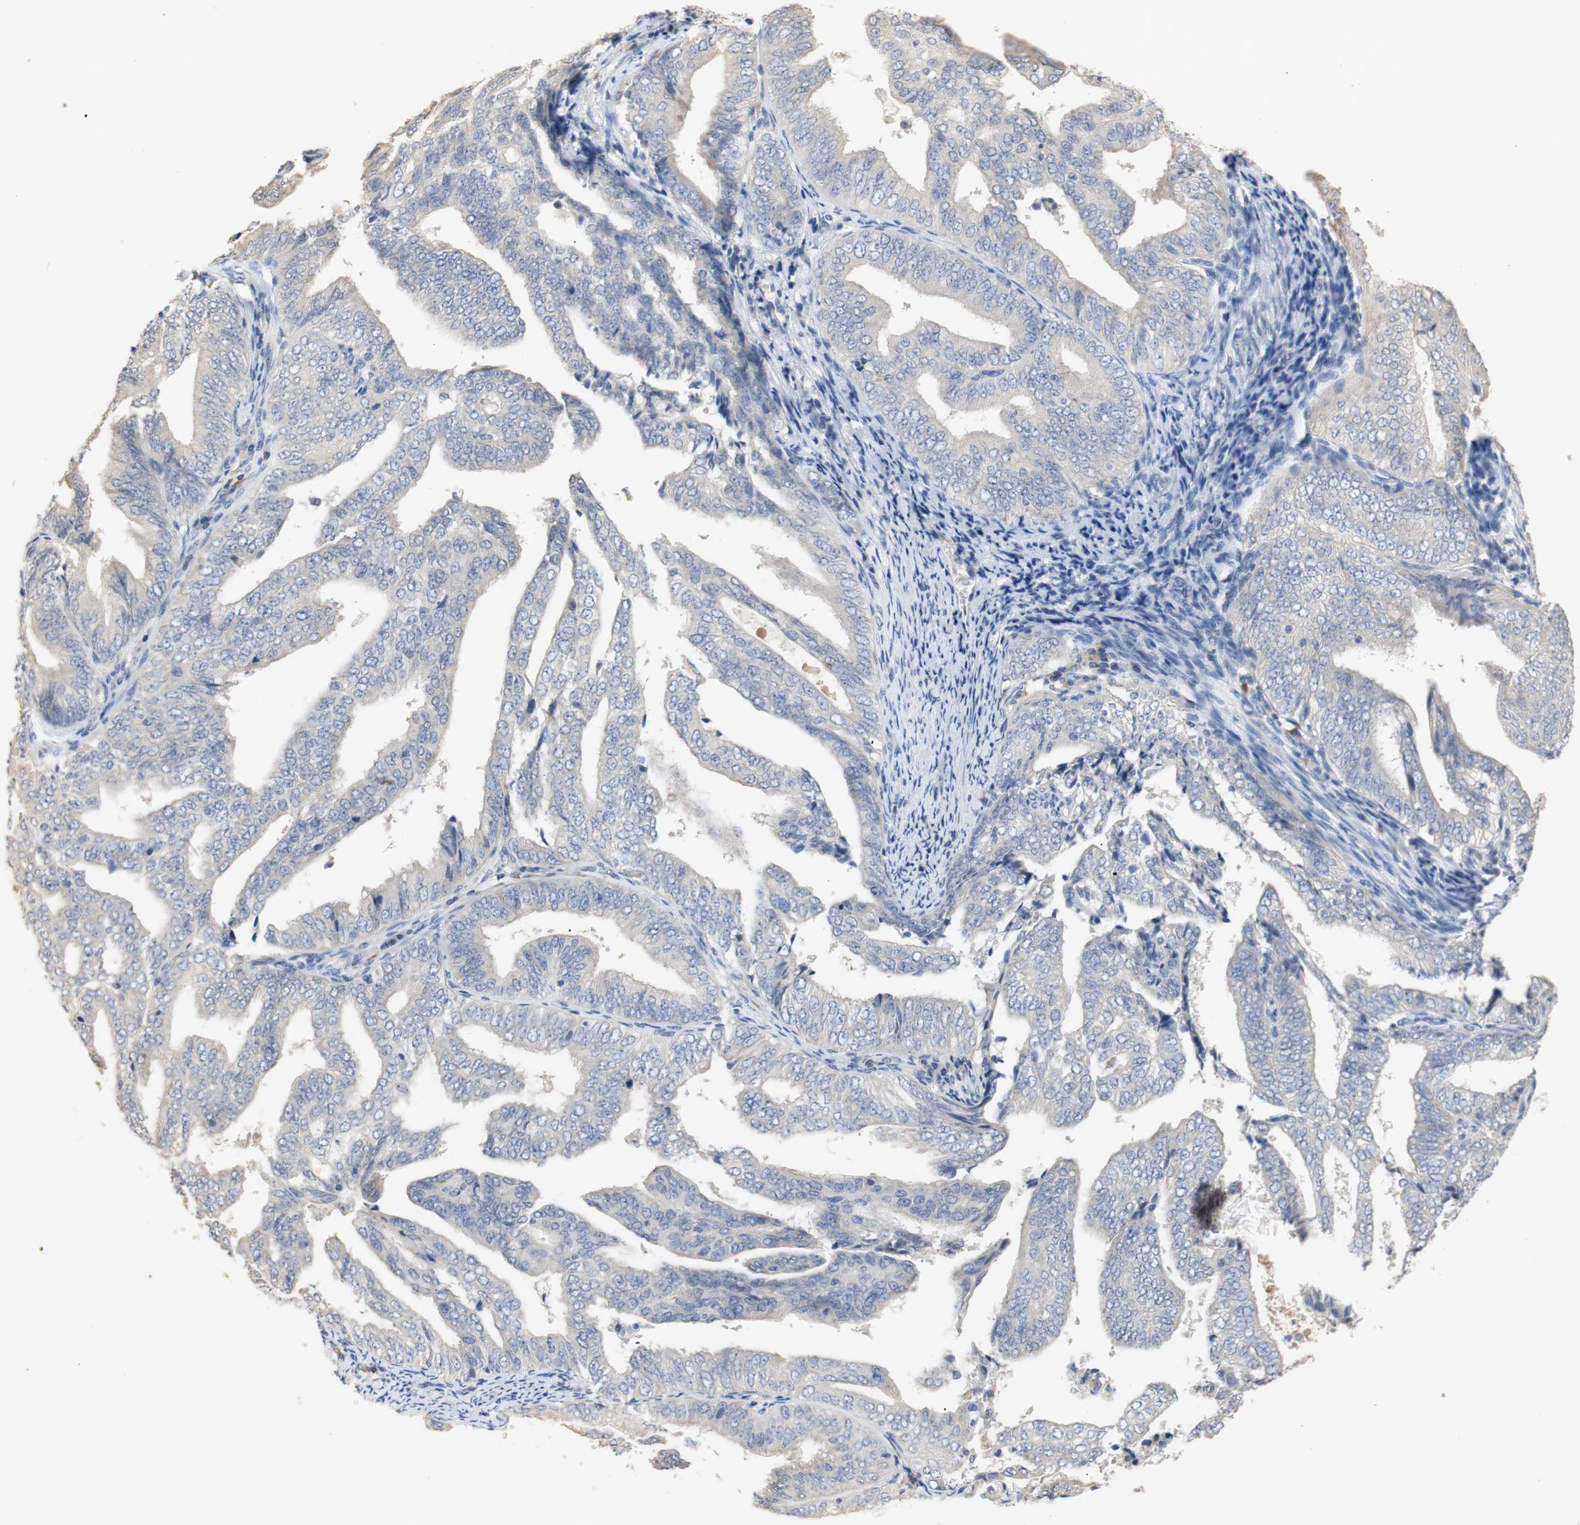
{"staining": {"intensity": "negative", "quantity": "none", "location": "none"}, "tissue": "endometrial cancer", "cell_type": "Tumor cells", "image_type": "cancer", "snomed": [{"axis": "morphology", "description": "Adenocarcinoma, NOS"}, {"axis": "topography", "description": "Endometrium"}], "caption": "DAB (3,3'-diaminobenzidine) immunohistochemical staining of human endometrial adenocarcinoma exhibits no significant expression in tumor cells.", "gene": "FOSB", "patient": {"sex": "female", "age": 58}}